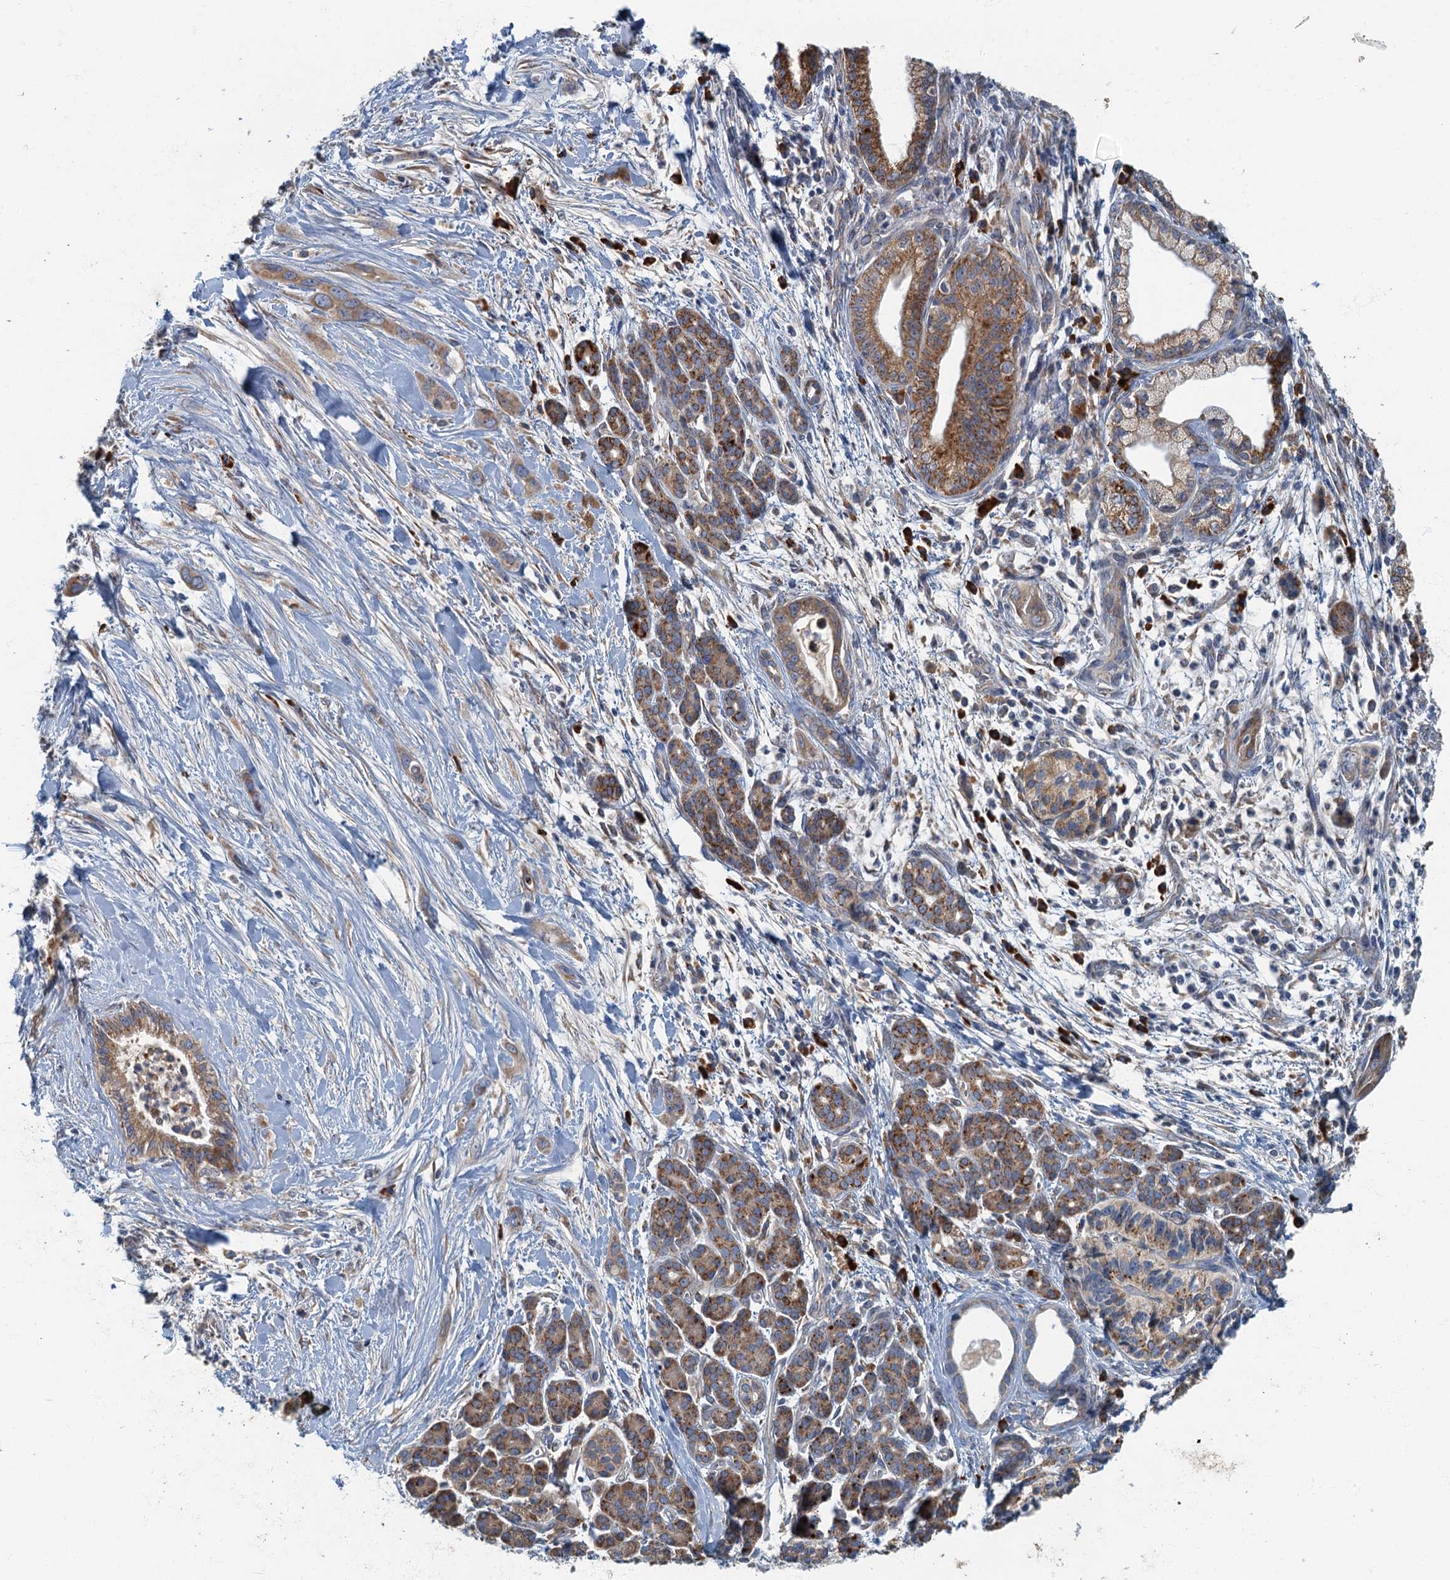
{"staining": {"intensity": "moderate", "quantity": ">75%", "location": "cytoplasmic/membranous"}, "tissue": "pancreatic cancer", "cell_type": "Tumor cells", "image_type": "cancer", "snomed": [{"axis": "morphology", "description": "Adenocarcinoma, NOS"}, {"axis": "topography", "description": "Pancreas"}], "caption": "A medium amount of moderate cytoplasmic/membranous expression is present in about >75% of tumor cells in pancreatic adenocarcinoma tissue.", "gene": "SPDYC", "patient": {"sex": "male", "age": 59}}